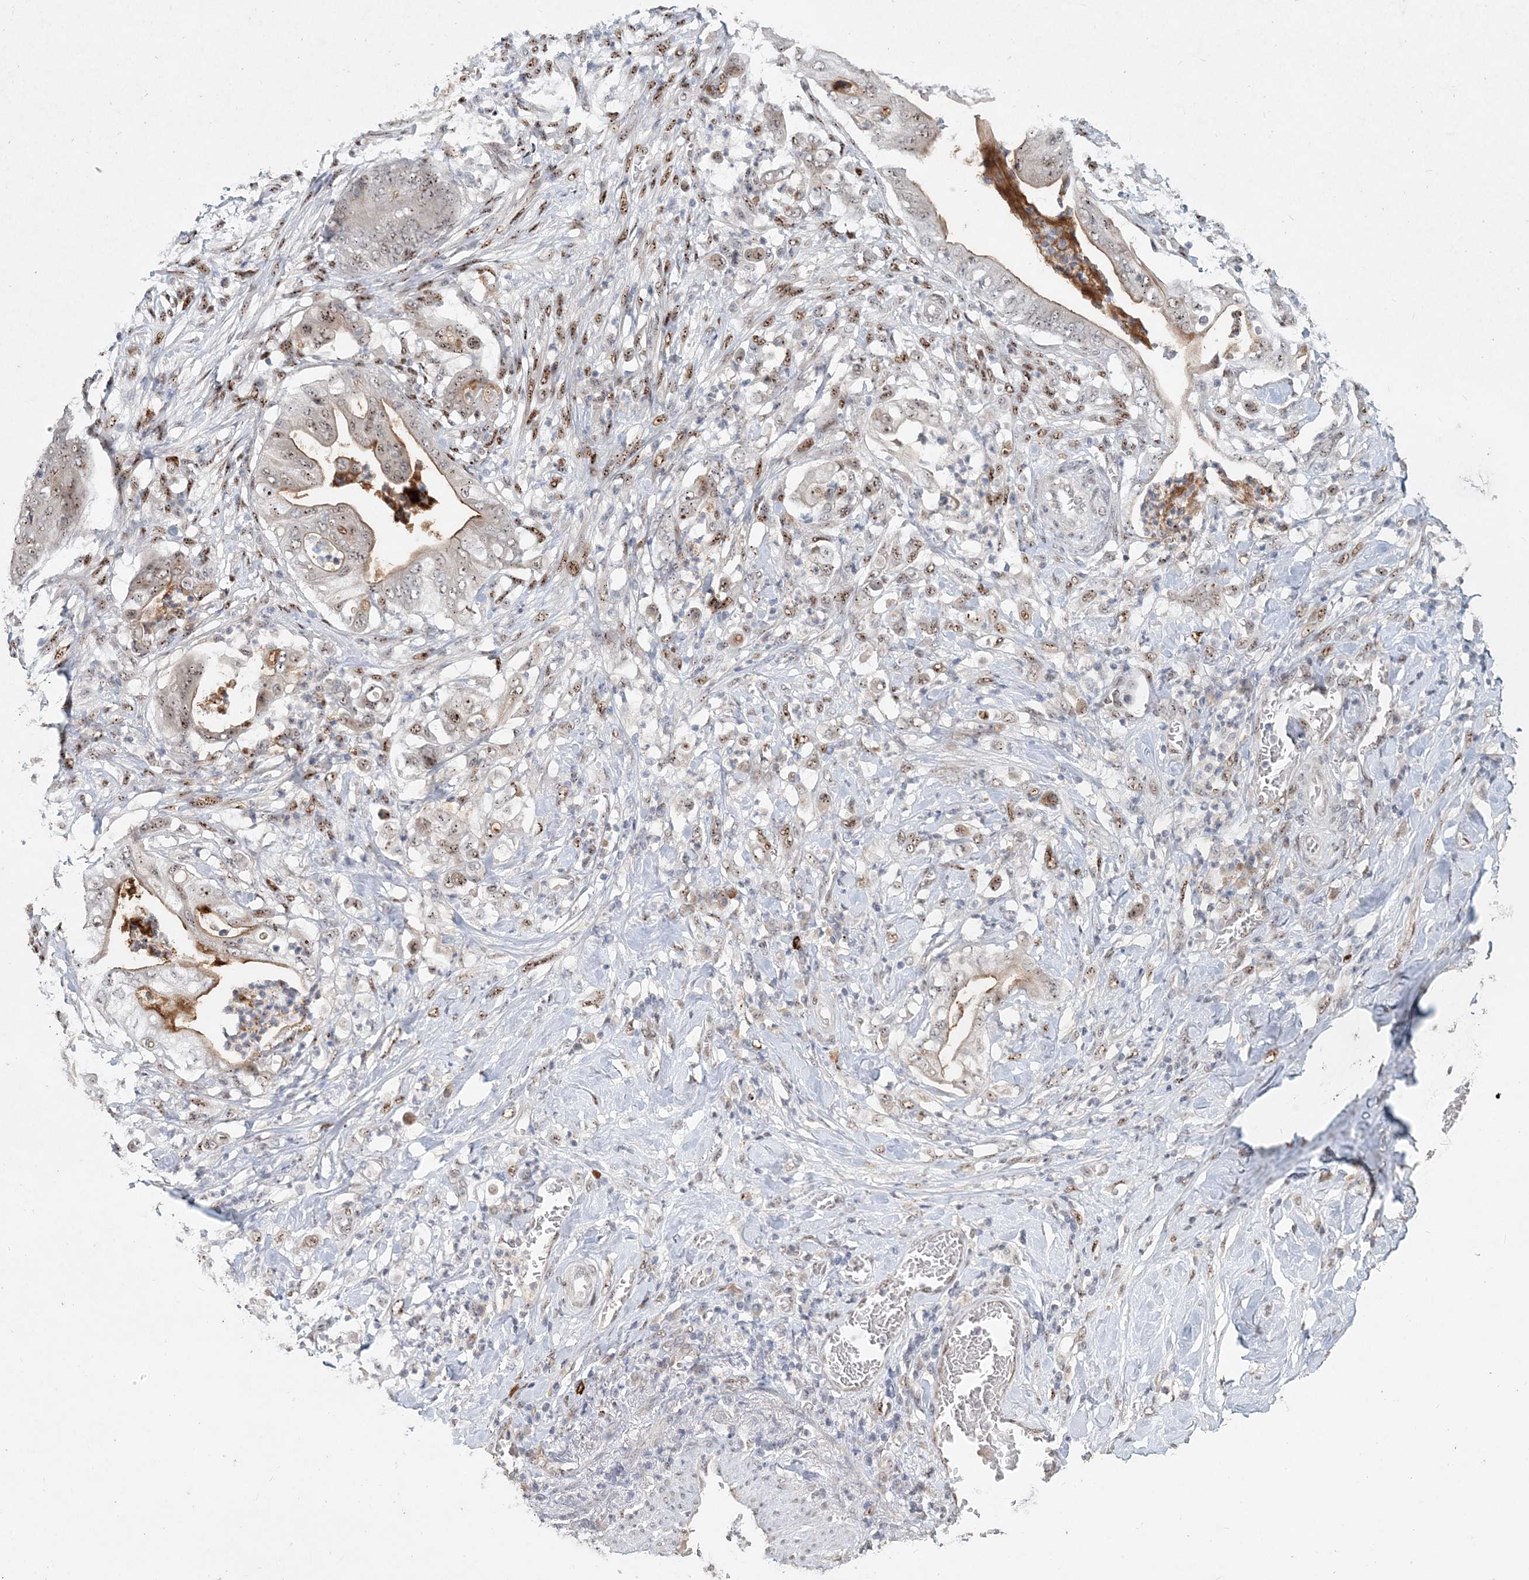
{"staining": {"intensity": "weak", "quantity": ">75%", "location": "cytoplasmic/membranous,nuclear"}, "tissue": "stomach cancer", "cell_type": "Tumor cells", "image_type": "cancer", "snomed": [{"axis": "morphology", "description": "Adenocarcinoma, NOS"}, {"axis": "topography", "description": "Stomach"}], "caption": "Stomach cancer stained with DAB IHC displays low levels of weak cytoplasmic/membranous and nuclear positivity in about >75% of tumor cells.", "gene": "GIN1", "patient": {"sex": "female", "age": 73}}